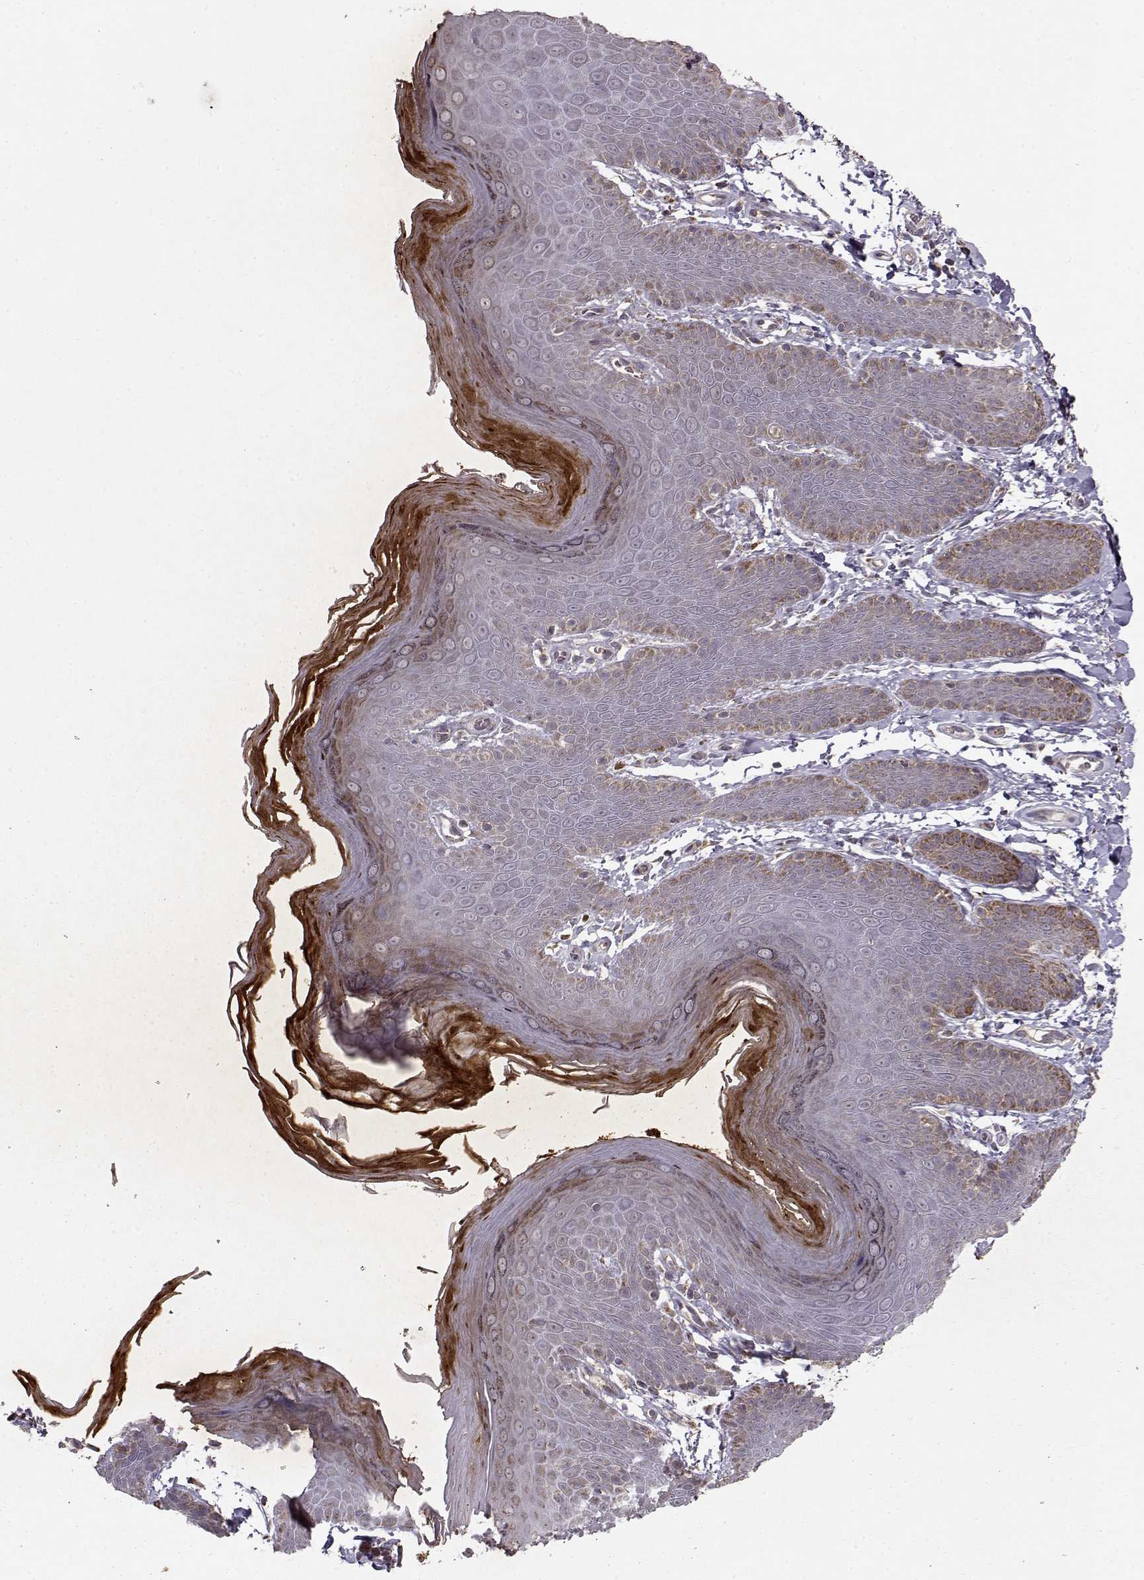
{"staining": {"intensity": "strong", "quantity": ">75%", "location": "cytoplasmic/membranous"}, "tissue": "skin", "cell_type": "Epidermal cells", "image_type": "normal", "snomed": [{"axis": "morphology", "description": "Normal tissue, NOS"}, {"axis": "topography", "description": "Anal"}], "caption": "The histopathology image reveals immunohistochemical staining of normal skin. There is strong cytoplasmic/membranous expression is appreciated in about >75% of epidermal cells.", "gene": "CMTM3", "patient": {"sex": "male", "age": 53}}